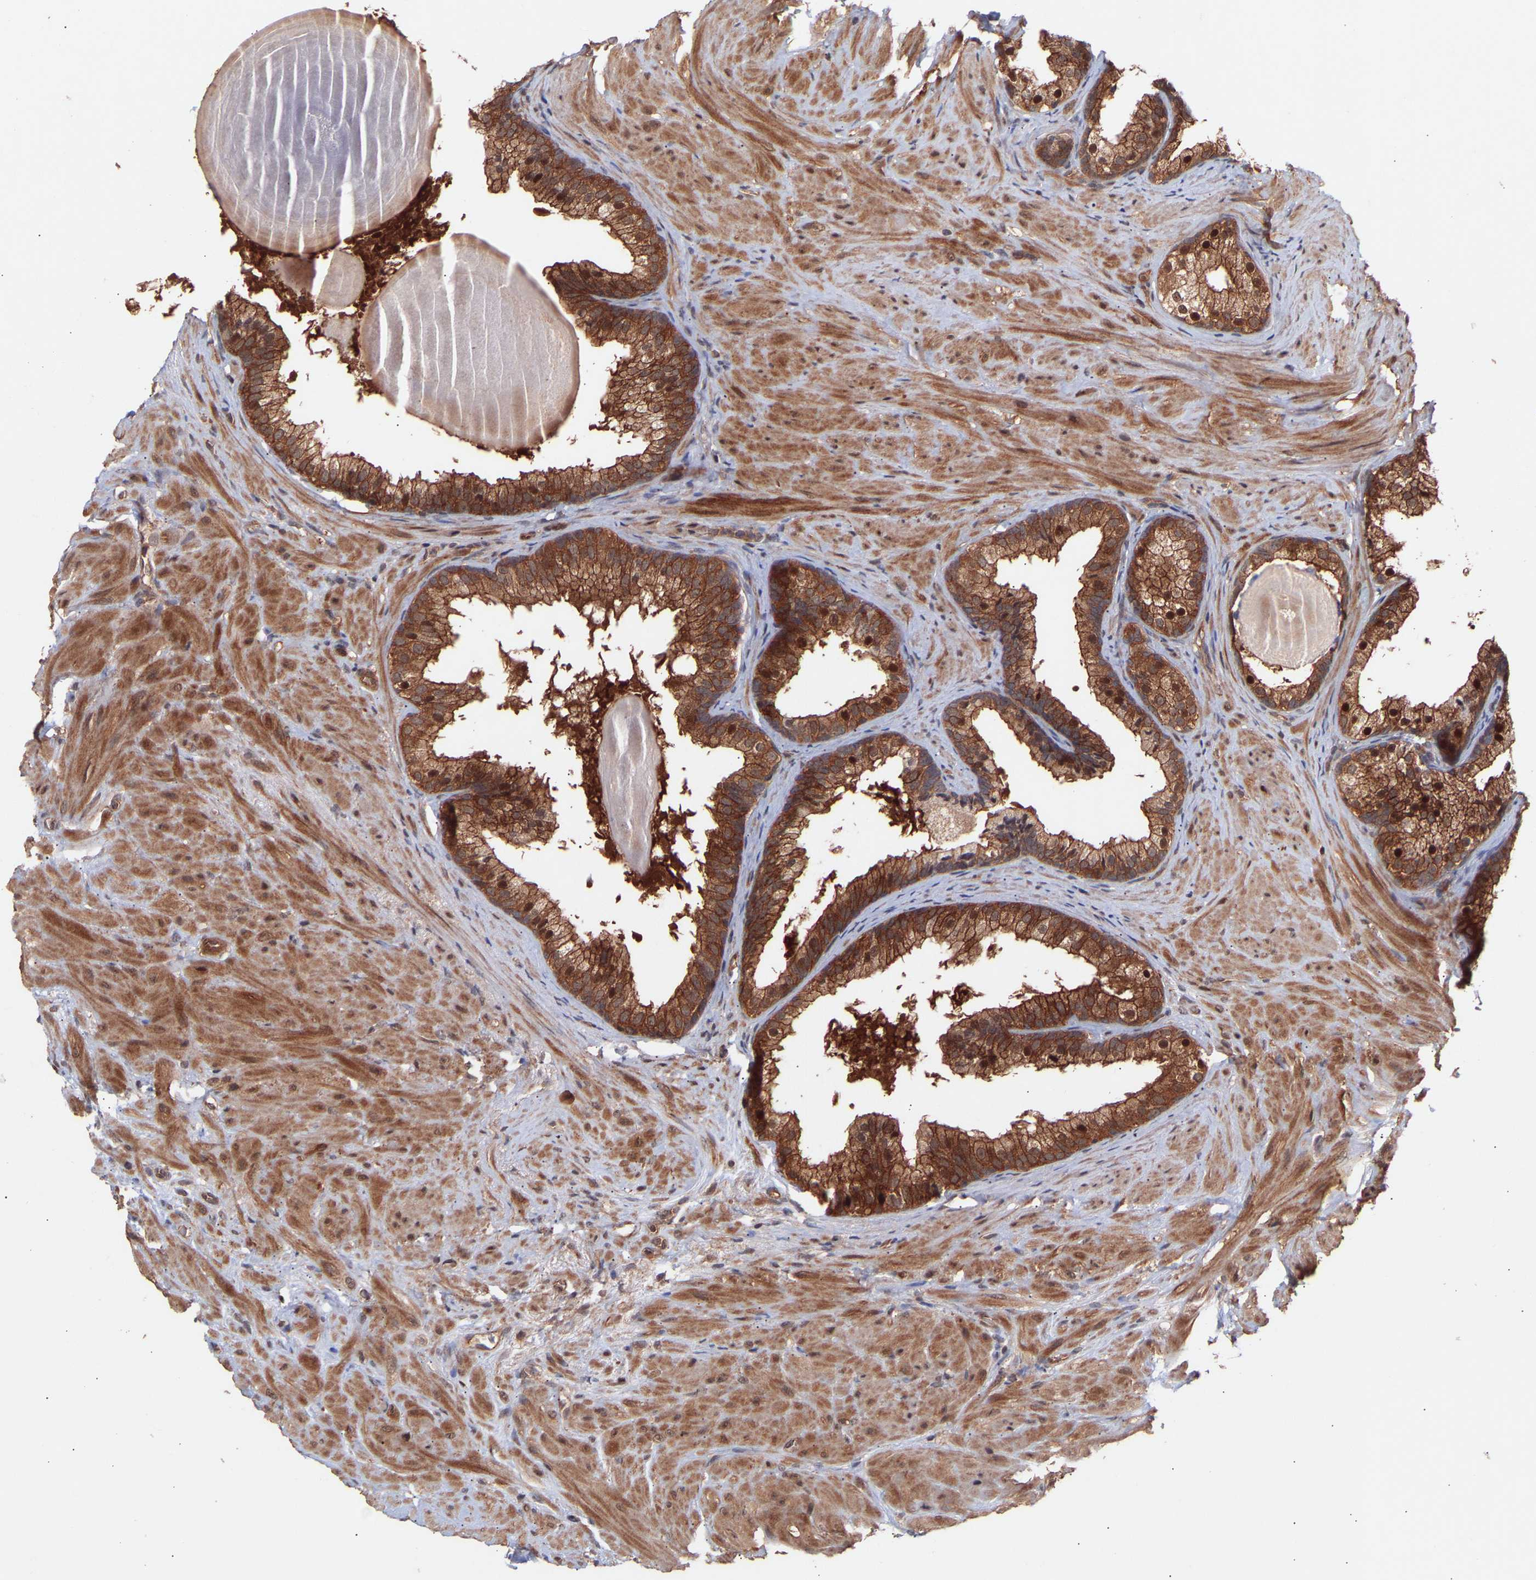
{"staining": {"intensity": "strong", "quantity": ">75%", "location": "cytoplasmic/membranous,nuclear"}, "tissue": "prostate cancer", "cell_type": "Tumor cells", "image_type": "cancer", "snomed": [{"axis": "morphology", "description": "Adenocarcinoma, Low grade"}, {"axis": "topography", "description": "Prostate"}], "caption": "Immunohistochemistry (IHC) image of human prostate cancer stained for a protein (brown), which exhibits high levels of strong cytoplasmic/membranous and nuclear expression in approximately >75% of tumor cells.", "gene": "PDLIM5", "patient": {"sex": "male", "age": 69}}